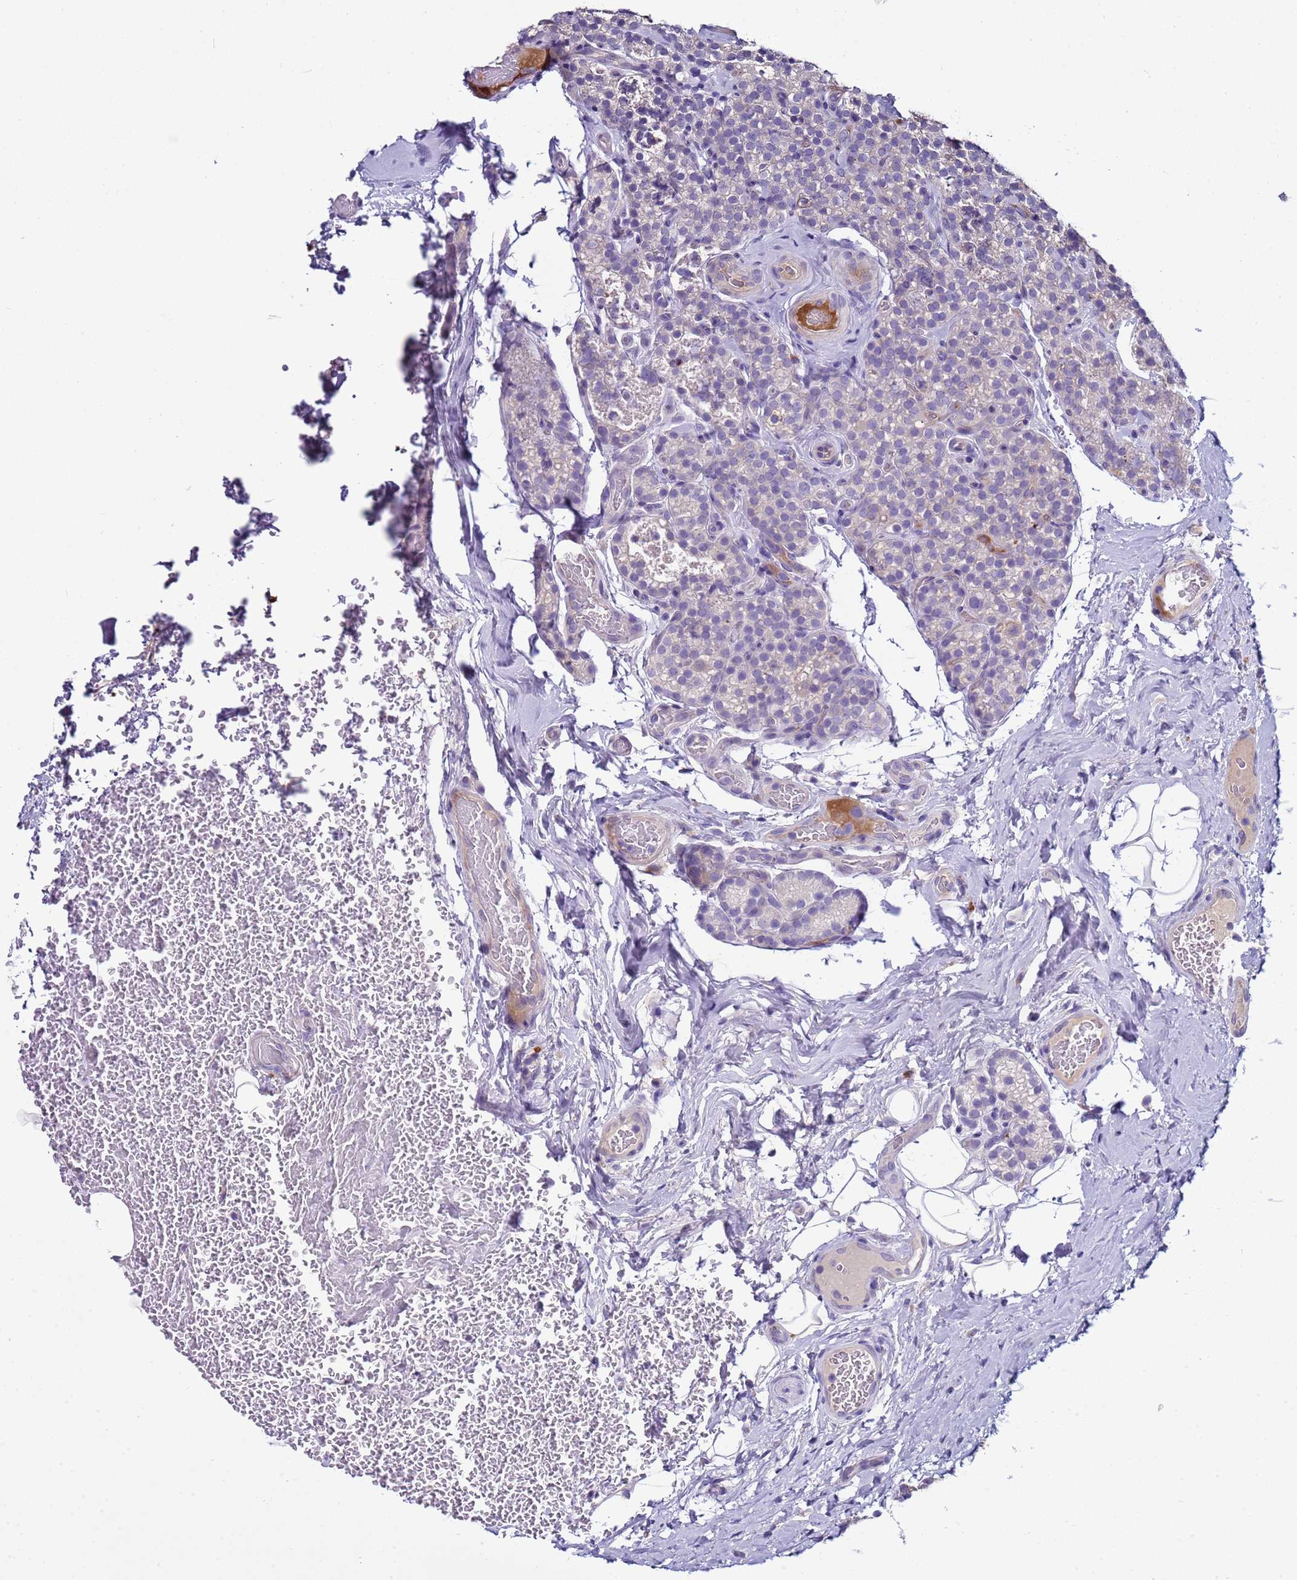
{"staining": {"intensity": "negative", "quantity": "none", "location": "none"}, "tissue": "parathyroid gland", "cell_type": "Glandular cells", "image_type": "normal", "snomed": [{"axis": "morphology", "description": "Normal tissue, NOS"}, {"axis": "topography", "description": "Parathyroid gland"}], "caption": "Protein analysis of normal parathyroid gland displays no significant staining in glandular cells. The staining is performed using DAB brown chromogen with nuclei counter-stained in using hematoxylin.", "gene": "TRIM51G", "patient": {"sex": "female", "age": 45}}